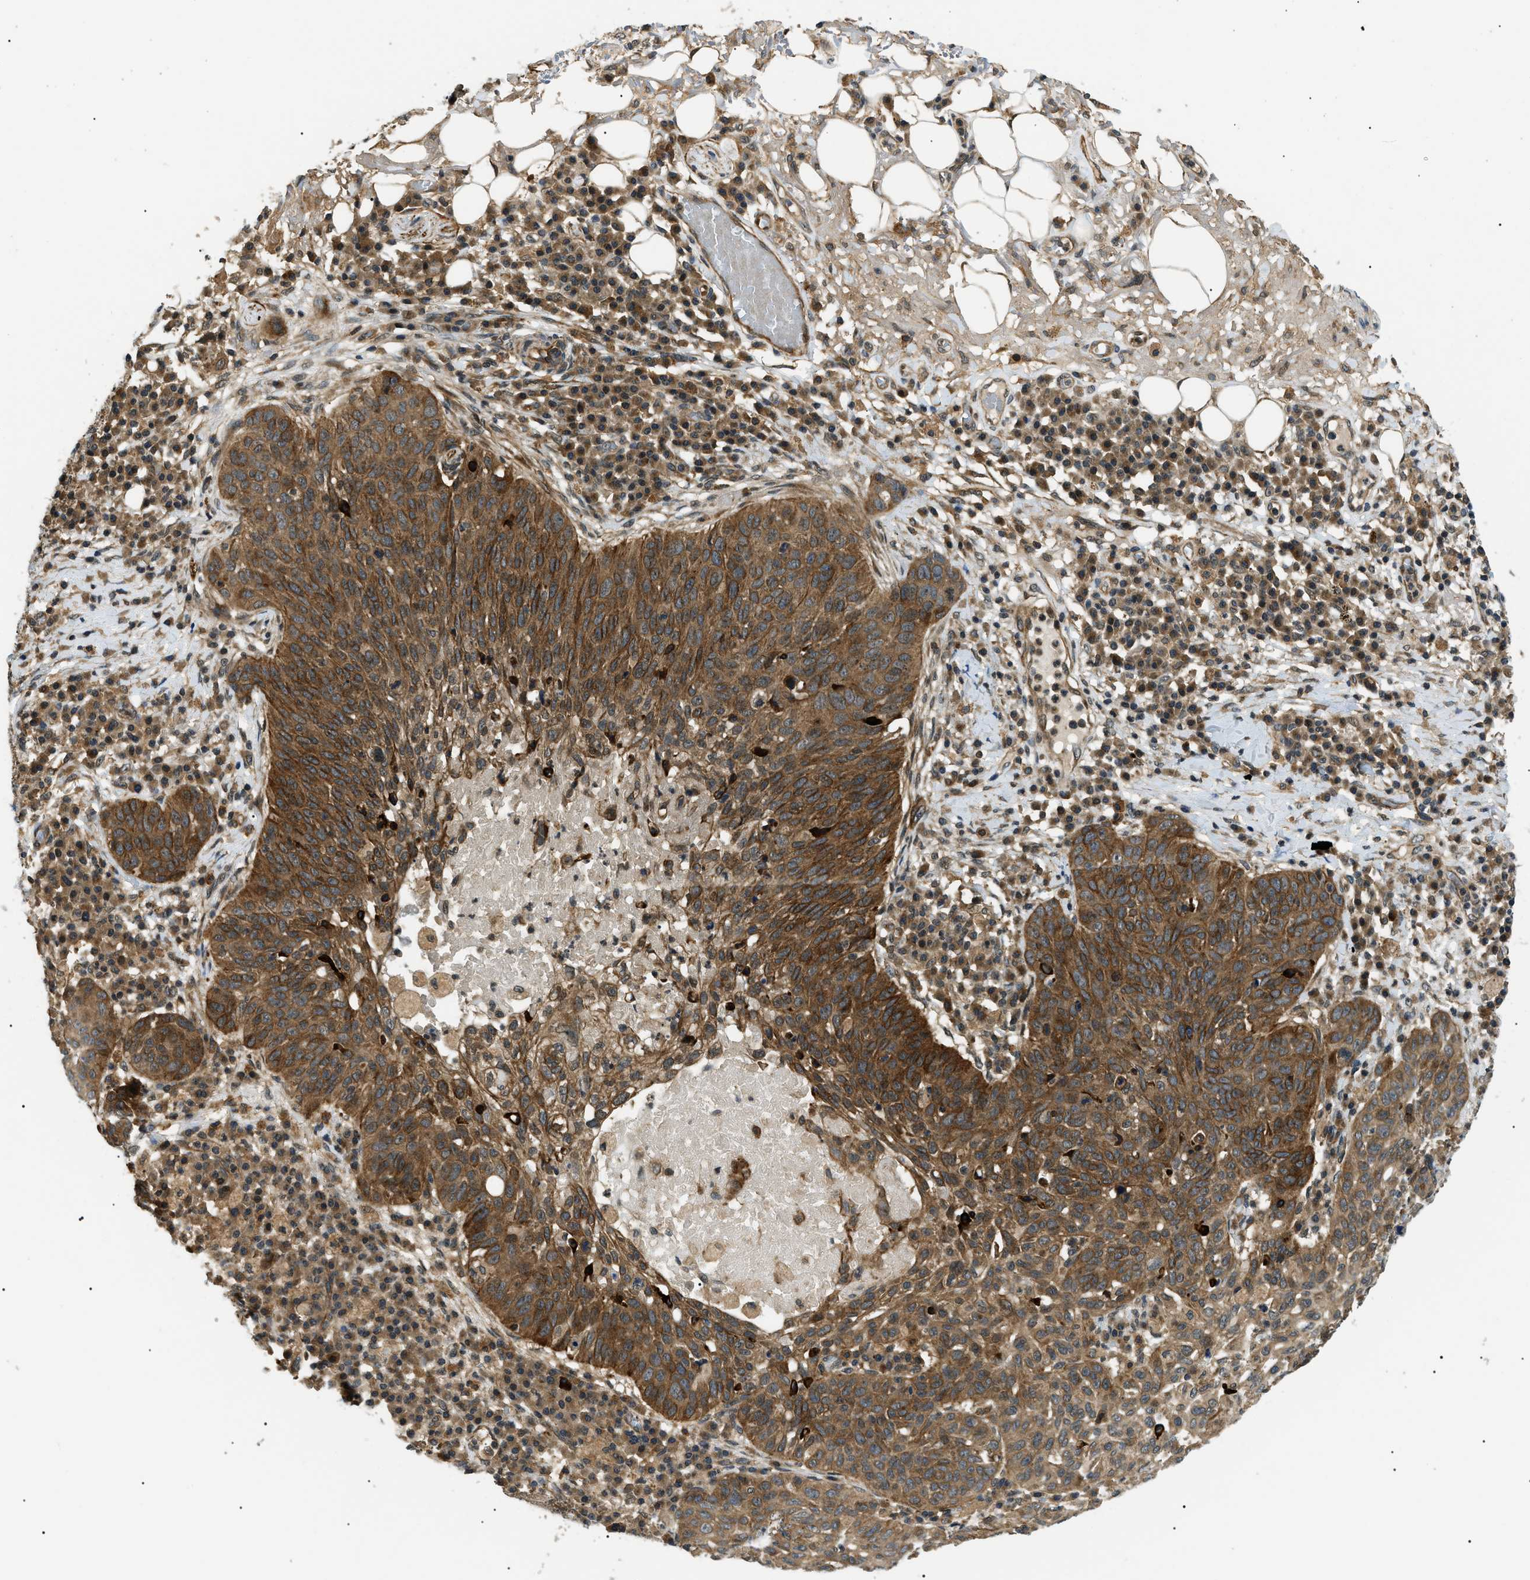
{"staining": {"intensity": "moderate", "quantity": ">75%", "location": "cytoplasmic/membranous"}, "tissue": "skin cancer", "cell_type": "Tumor cells", "image_type": "cancer", "snomed": [{"axis": "morphology", "description": "Squamous cell carcinoma in situ, NOS"}, {"axis": "morphology", "description": "Squamous cell carcinoma, NOS"}, {"axis": "topography", "description": "Skin"}], "caption": "Immunohistochemical staining of skin cancer (squamous cell carcinoma) displays medium levels of moderate cytoplasmic/membranous protein positivity in approximately >75% of tumor cells.", "gene": "ATP6AP1", "patient": {"sex": "male", "age": 93}}